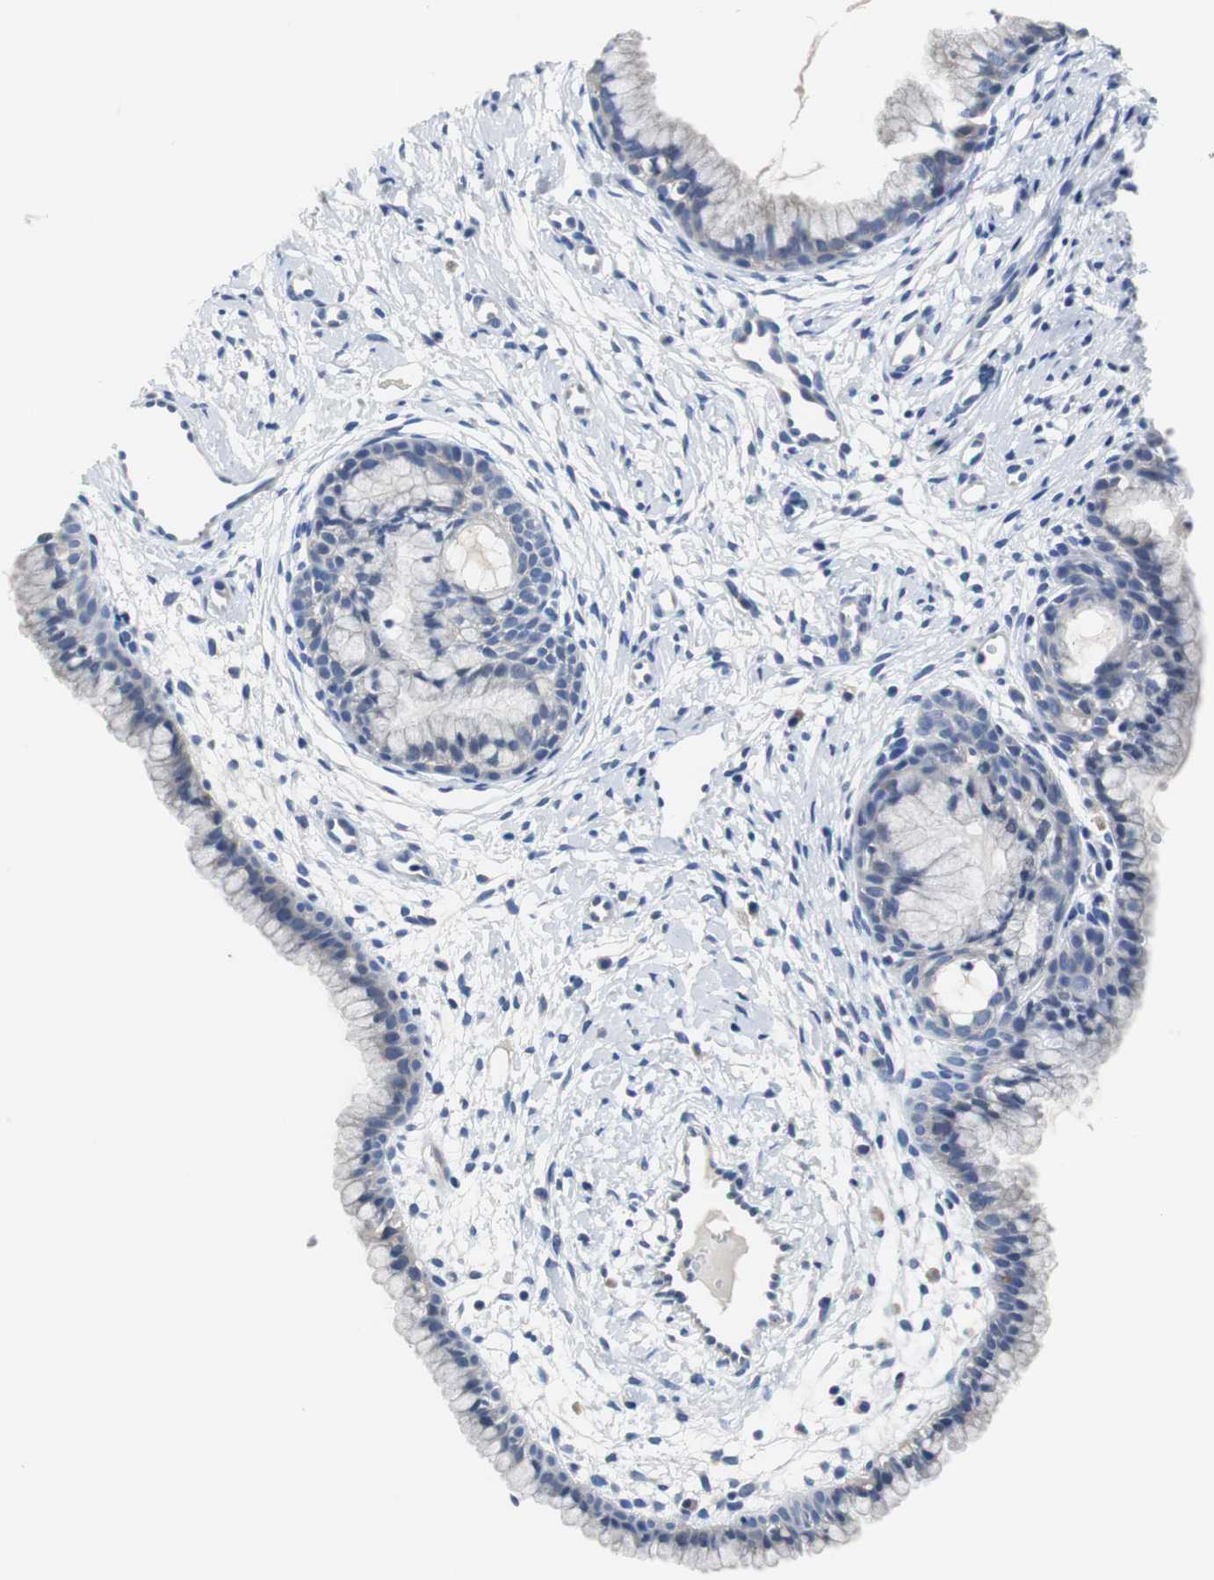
{"staining": {"intensity": "negative", "quantity": "none", "location": "none"}, "tissue": "cervix", "cell_type": "Glandular cells", "image_type": "normal", "snomed": [{"axis": "morphology", "description": "Normal tissue, NOS"}, {"axis": "topography", "description": "Cervix"}], "caption": "Photomicrograph shows no significant protein expression in glandular cells of benign cervix.", "gene": "PCK1", "patient": {"sex": "female", "age": 39}}